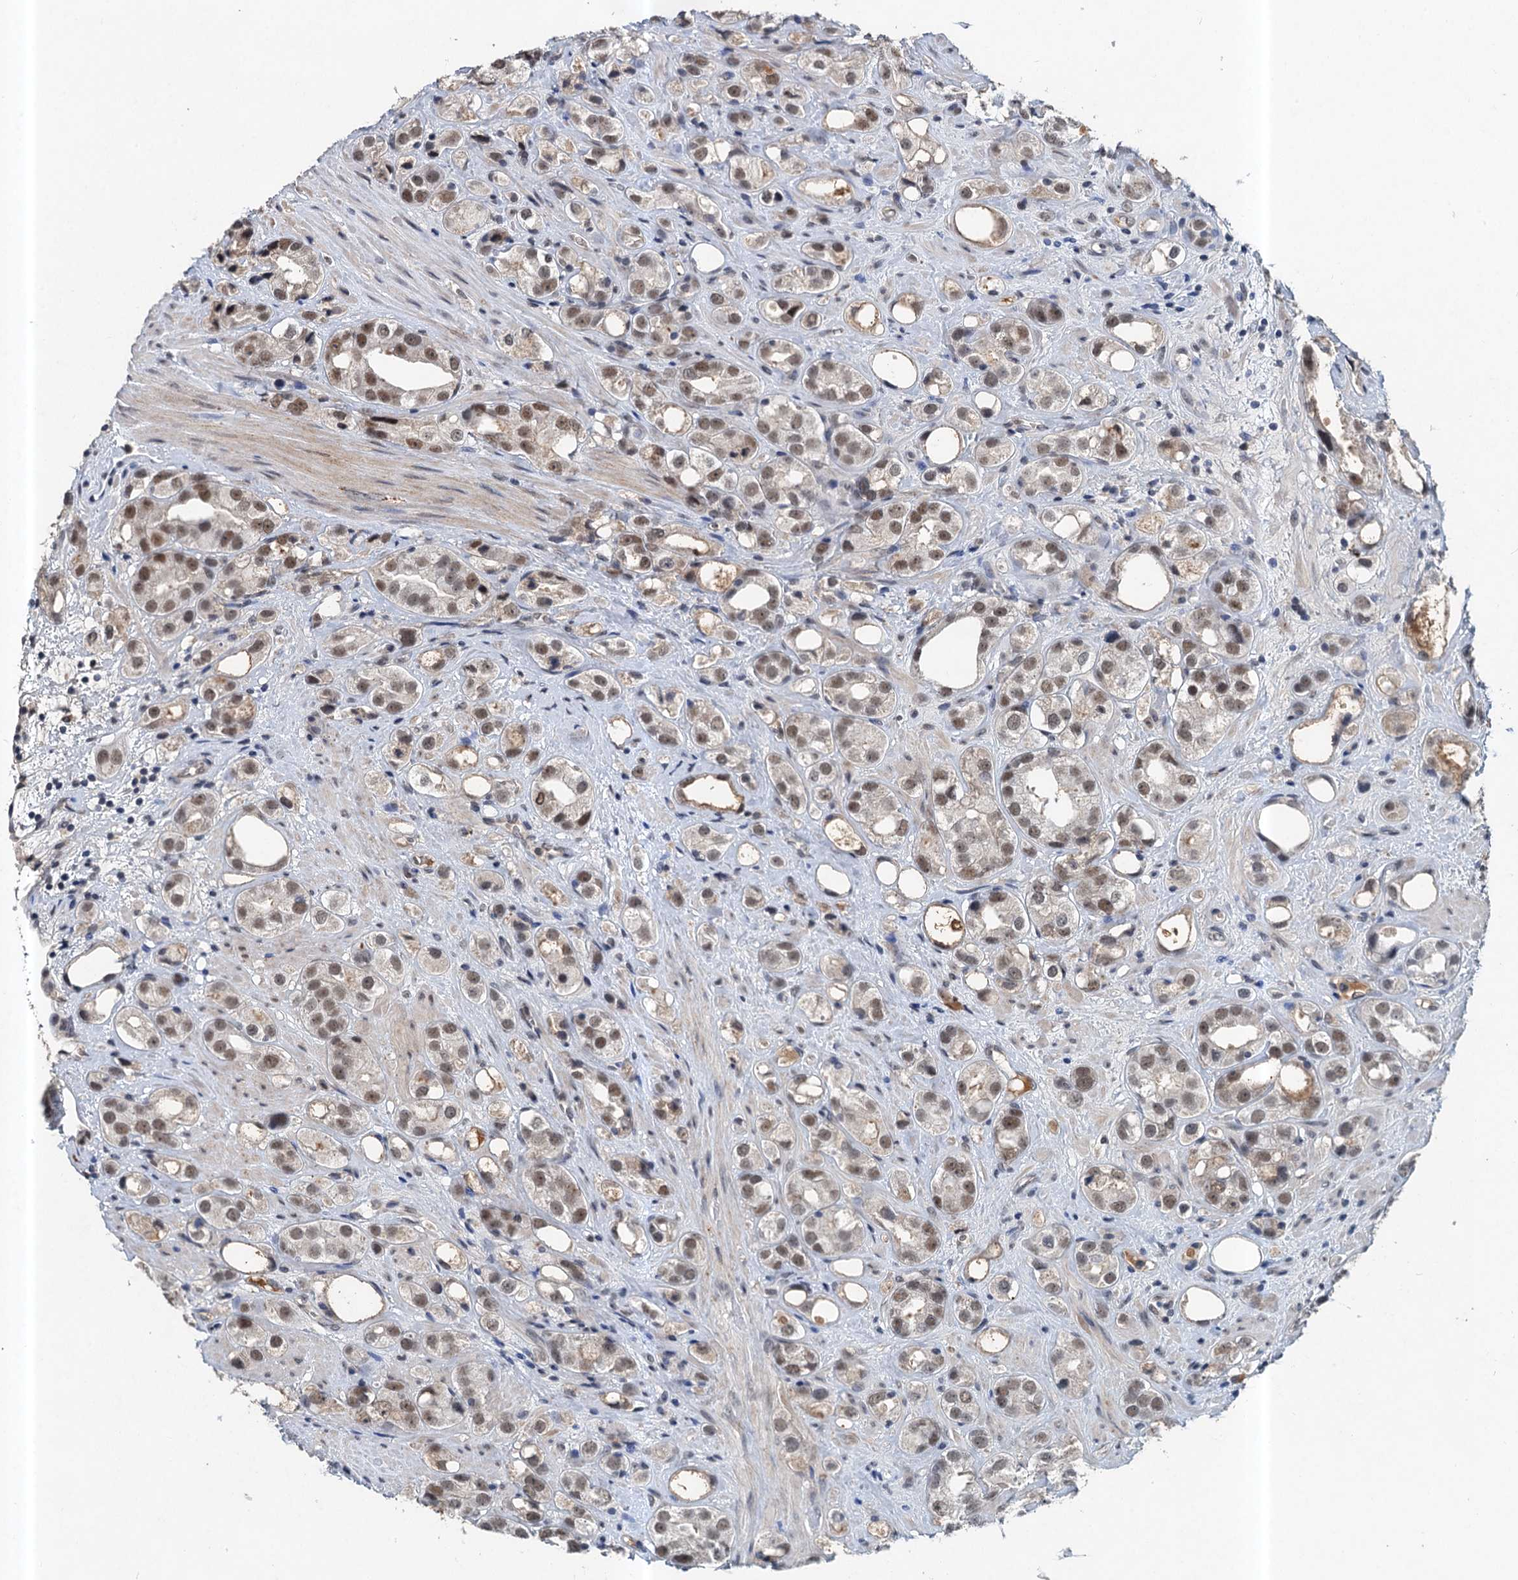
{"staining": {"intensity": "moderate", "quantity": "25%-75%", "location": "nuclear"}, "tissue": "prostate cancer", "cell_type": "Tumor cells", "image_type": "cancer", "snomed": [{"axis": "morphology", "description": "Adenocarcinoma, NOS"}, {"axis": "topography", "description": "Prostate"}], "caption": "DAB (3,3'-diaminobenzidine) immunohistochemical staining of prostate cancer (adenocarcinoma) displays moderate nuclear protein positivity in about 25%-75% of tumor cells.", "gene": "CSTF3", "patient": {"sex": "male", "age": 79}}